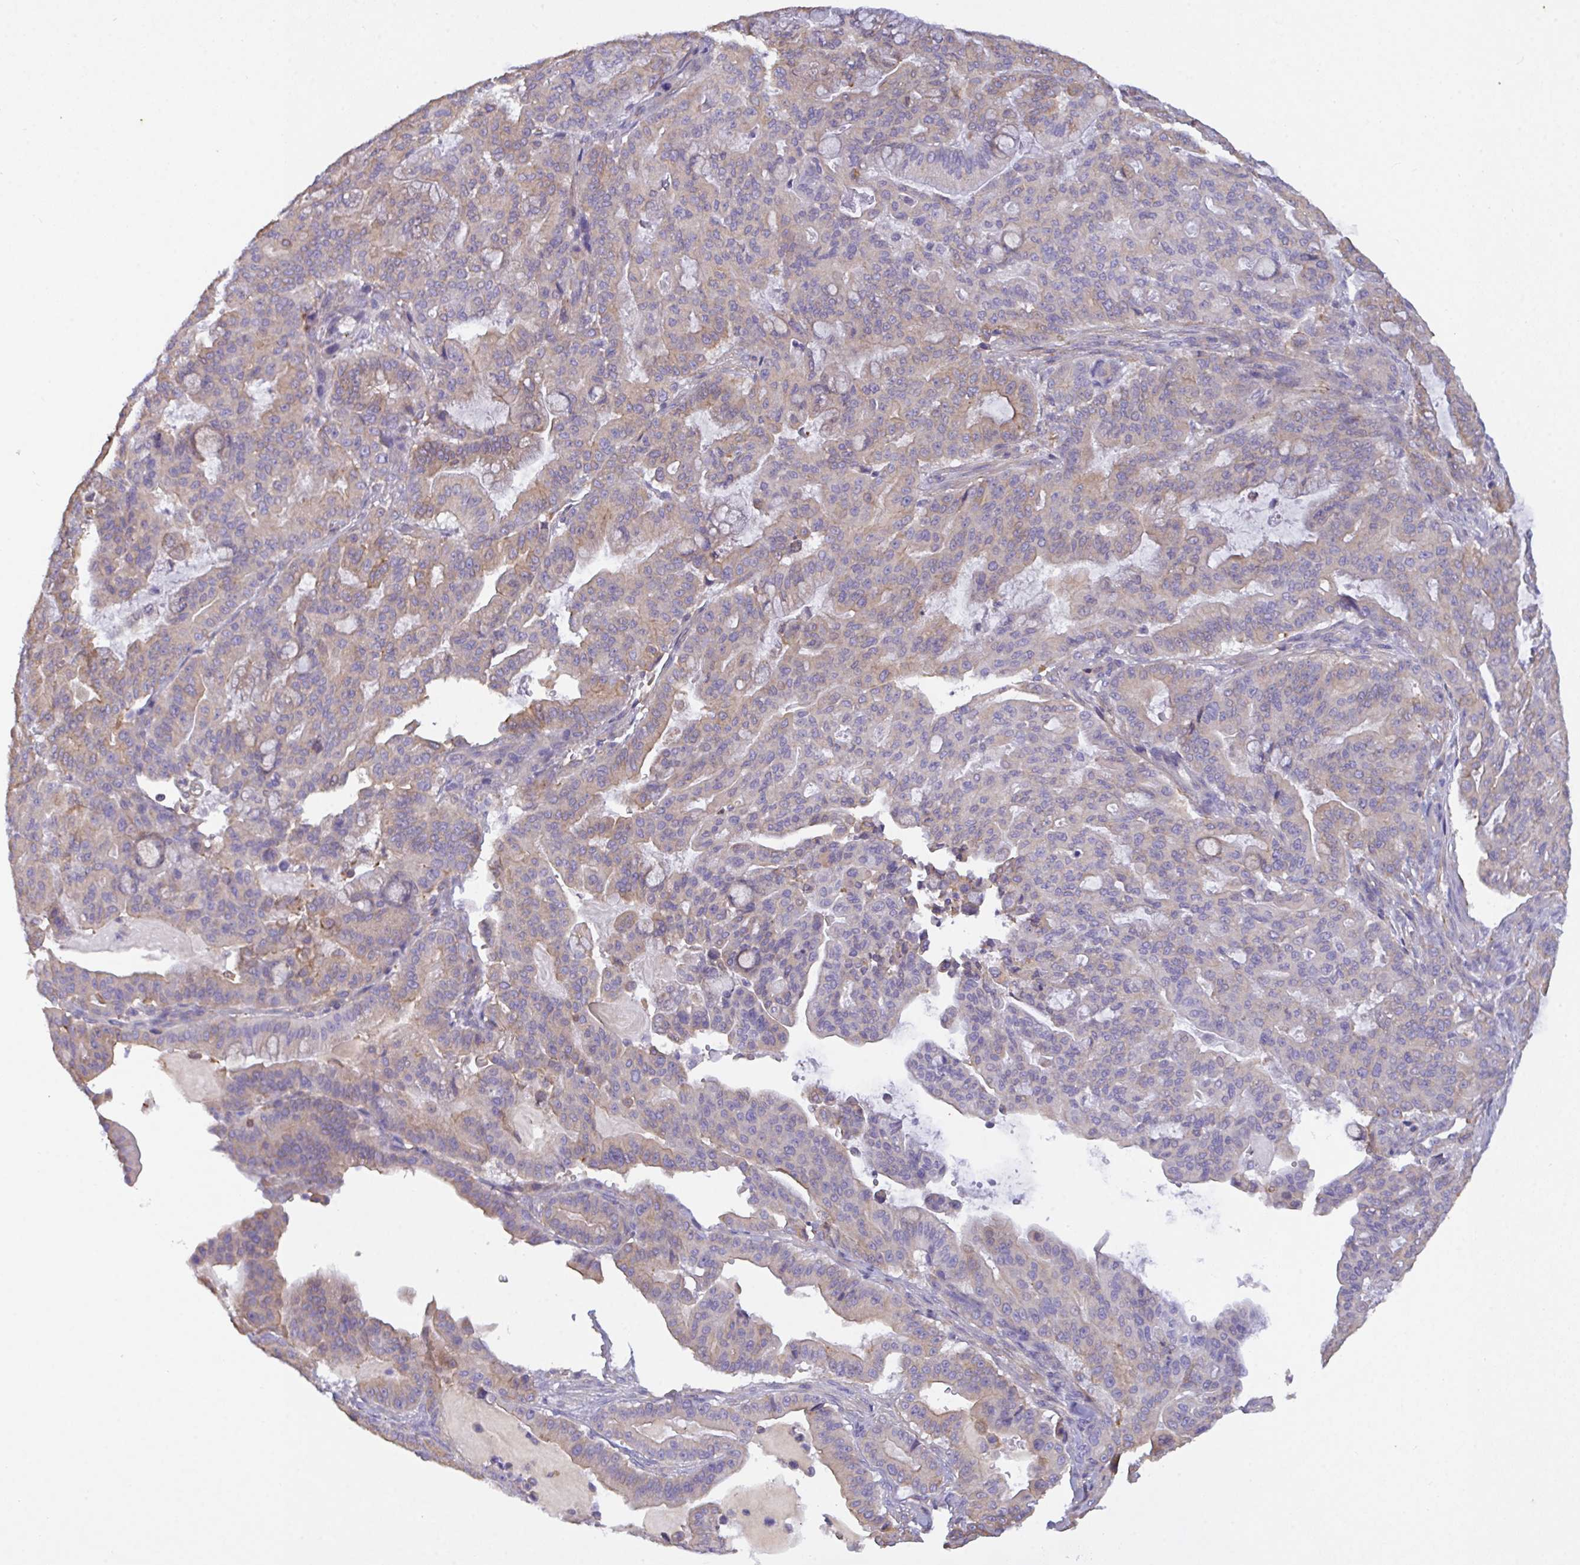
{"staining": {"intensity": "weak", "quantity": "25%-75%", "location": "cytoplasmic/membranous"}, "tissue": "pancreatic cancer", "cell_type": "Tumor cells", "image_type": "cancer", "snomed": [{"axis": "morphology", "description": "Adenocarcinoma, NOS"}, {"axis": "topography", "description": "Pancreas"}], "caption": "Protein analysis of pancreatic adenocarcinoma tissue exhibits weak cytoplasmic/membranous staining in approximately 25%-75% of tumor cells.", "gene": "SLC66A1", "patient": {"sex": "male", "age": 63}}